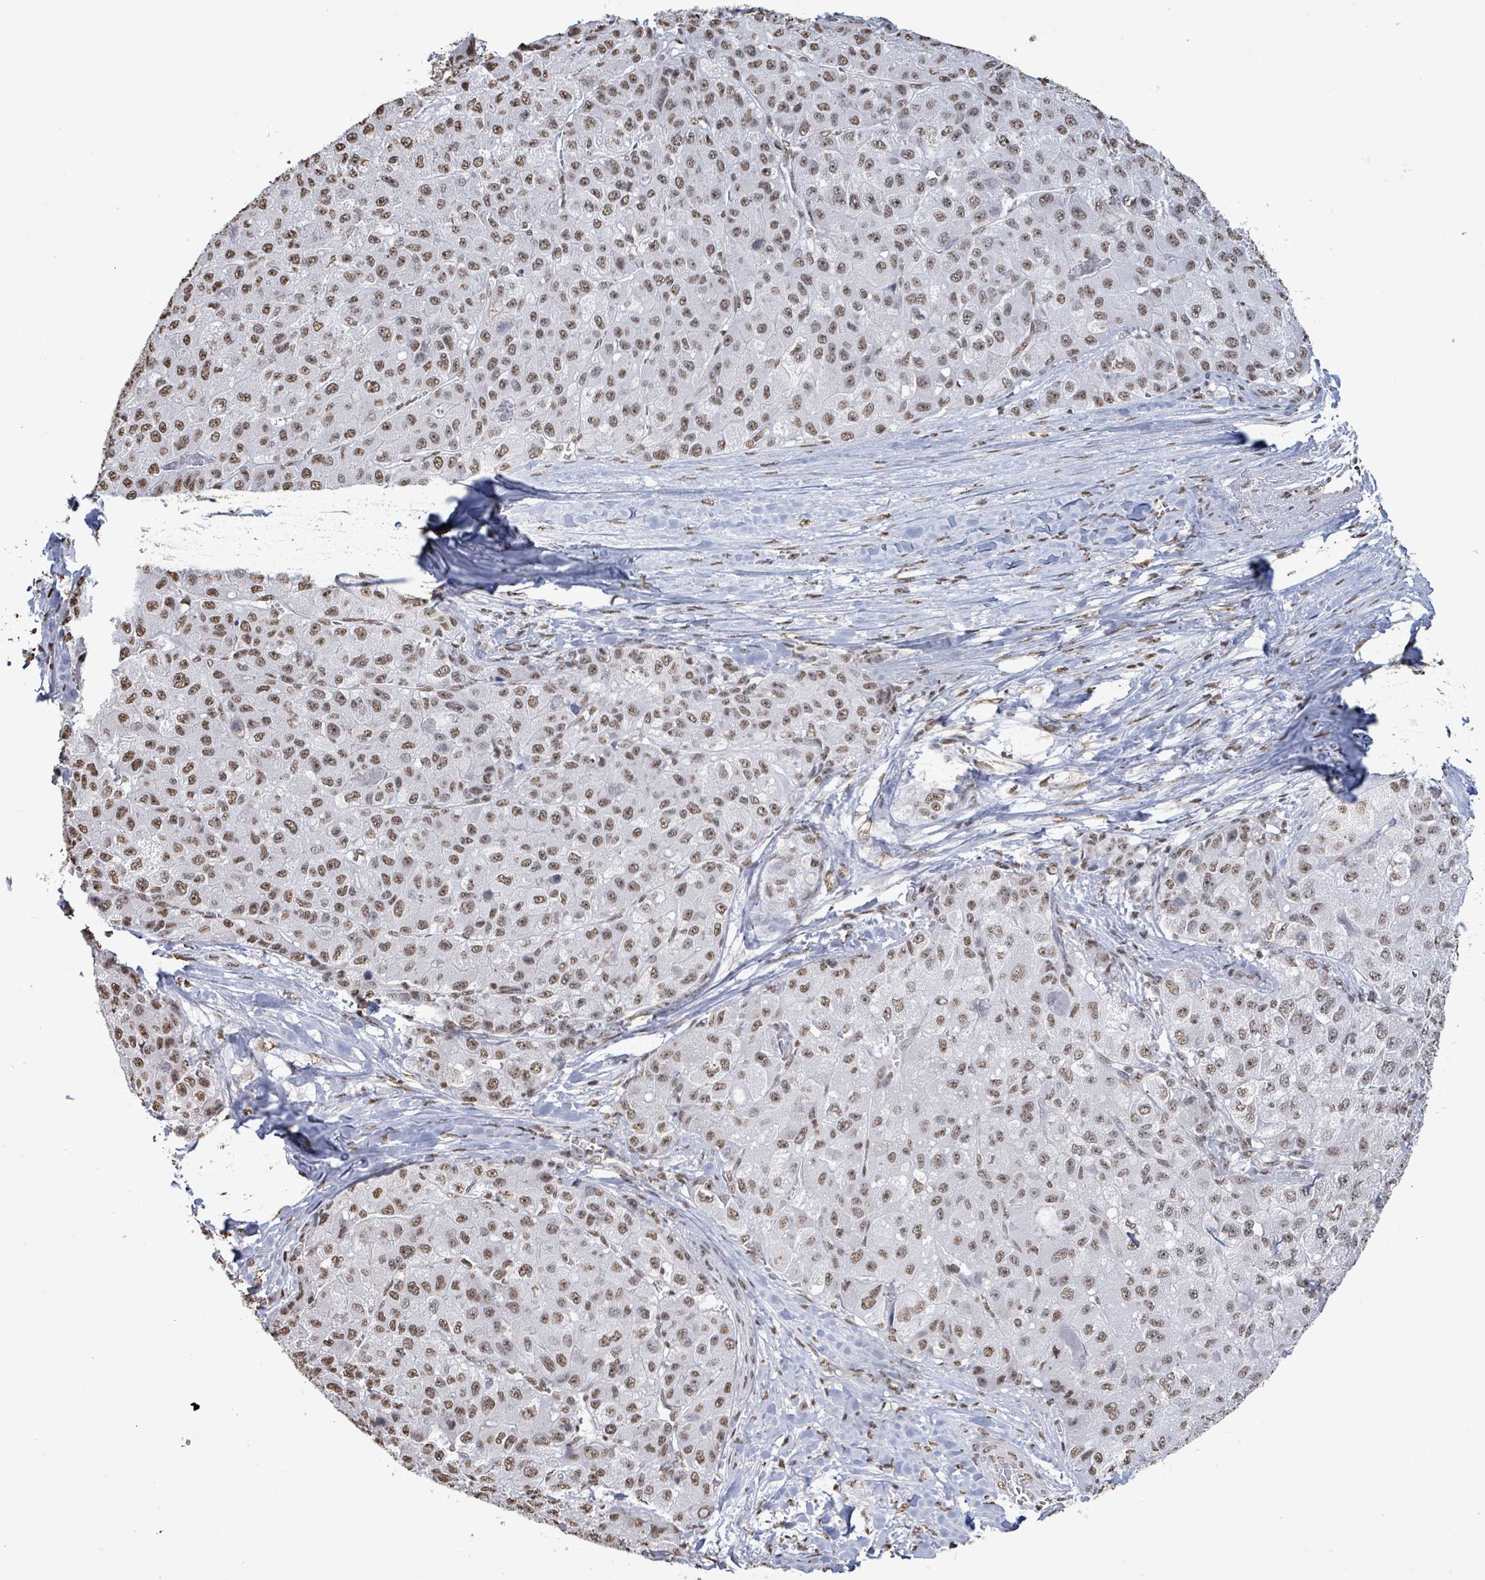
{"staining": {"intensity": "weak", "quantity": ">75%", "location": "nuclear"}, "tissue": "liver cancer", "cell_type": "Tumor cells", "image_type": "cancer", "snomed": [{"axis": "morphology", "description": "Carcinoma, Hepatocellular, NOS"}, {"axis": "topography", "description": "Liver"}], "caption": "Protein staining of hepatocellular carcinoma (liver) tissue reveals weak nuclear staining in about >75% of tumor cells.", "gene": "SAMD14", "patient": {"sex": "male", "age": 80}}